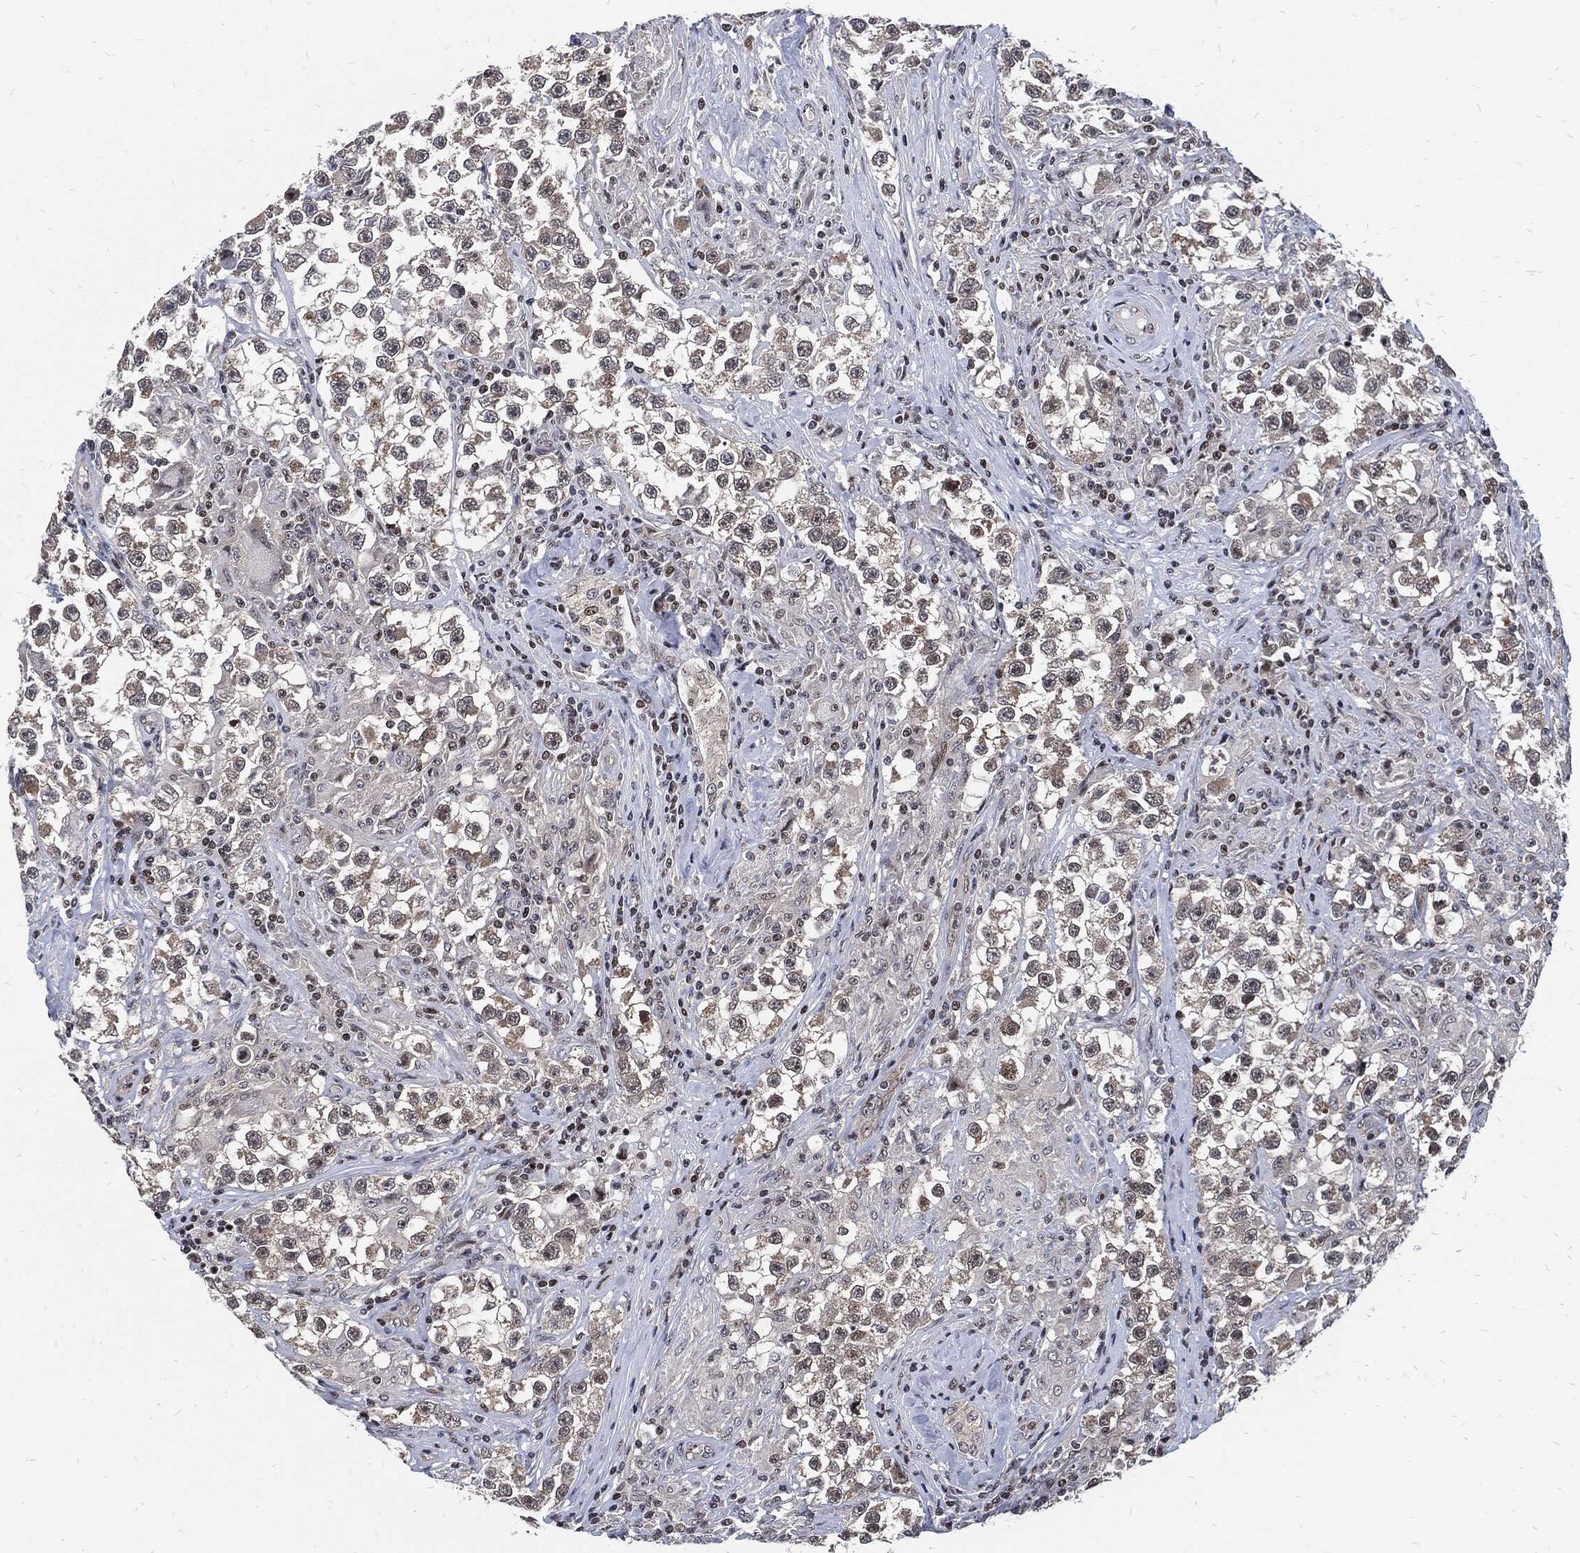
{"staining": {"intensity": "weak", "quantity": "<25%", "location": "cytoplasmic/membranous"}, "tissue": "testis cancer", "cell_type": "Tumor cells", "image_type": "cancer", "snomed": [{"axis": "morphology", "description": "Seminoma, NOS"}, {"axis": "topography", "description": "Testis"}], "caption": "Testis cancer (seminoma) was stained to show a protein in brown. There is no significant expression in tumor cells.", "gene": "ZNF775", "patient": {"sex": "male", "age": 46}}